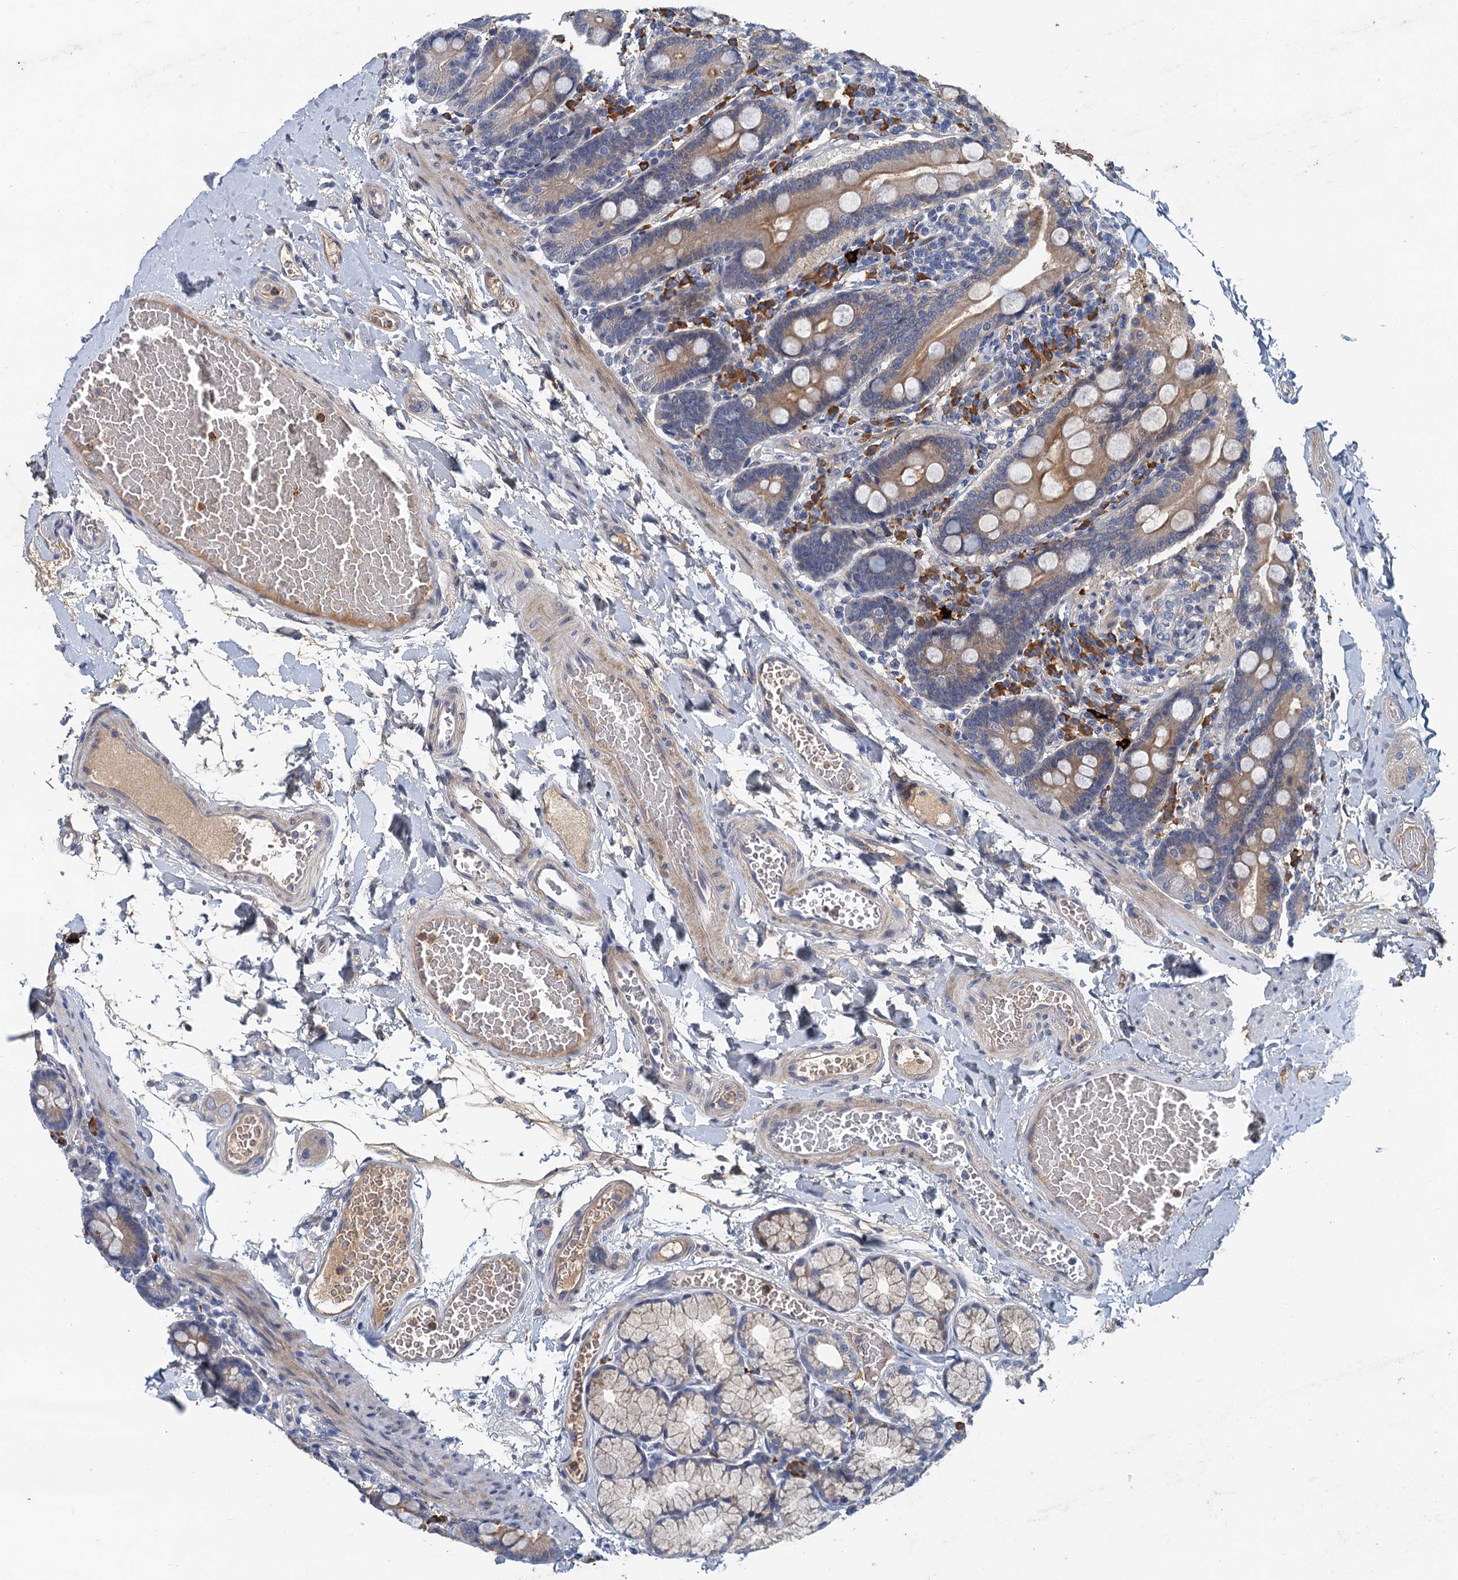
{"staining": {"intensity": "weak", "quantity": ">75%", "location": "cytoplasmic/membranous"}, "tissue": "duodenum", "cell_type": "Glandular cells", "image_type": "normal", "snomed": [{"axis": "morphology", "description": "Normal tissue, NOS"}, {"axis": "topography", "description": "Duodenum"}], "caption": "High-magnification brightfield microscopy of normal duodenum stained with DAB (3,3'-diaminobenzidine) (brown) and counterstained with hematoxylin (blue). glandular cells exhibit weak cytoplasmic/membranous expression is identified in approximately>75% of cells.", "gene": "TPCN1", "patient": {"sex": "male", "age": 54}}